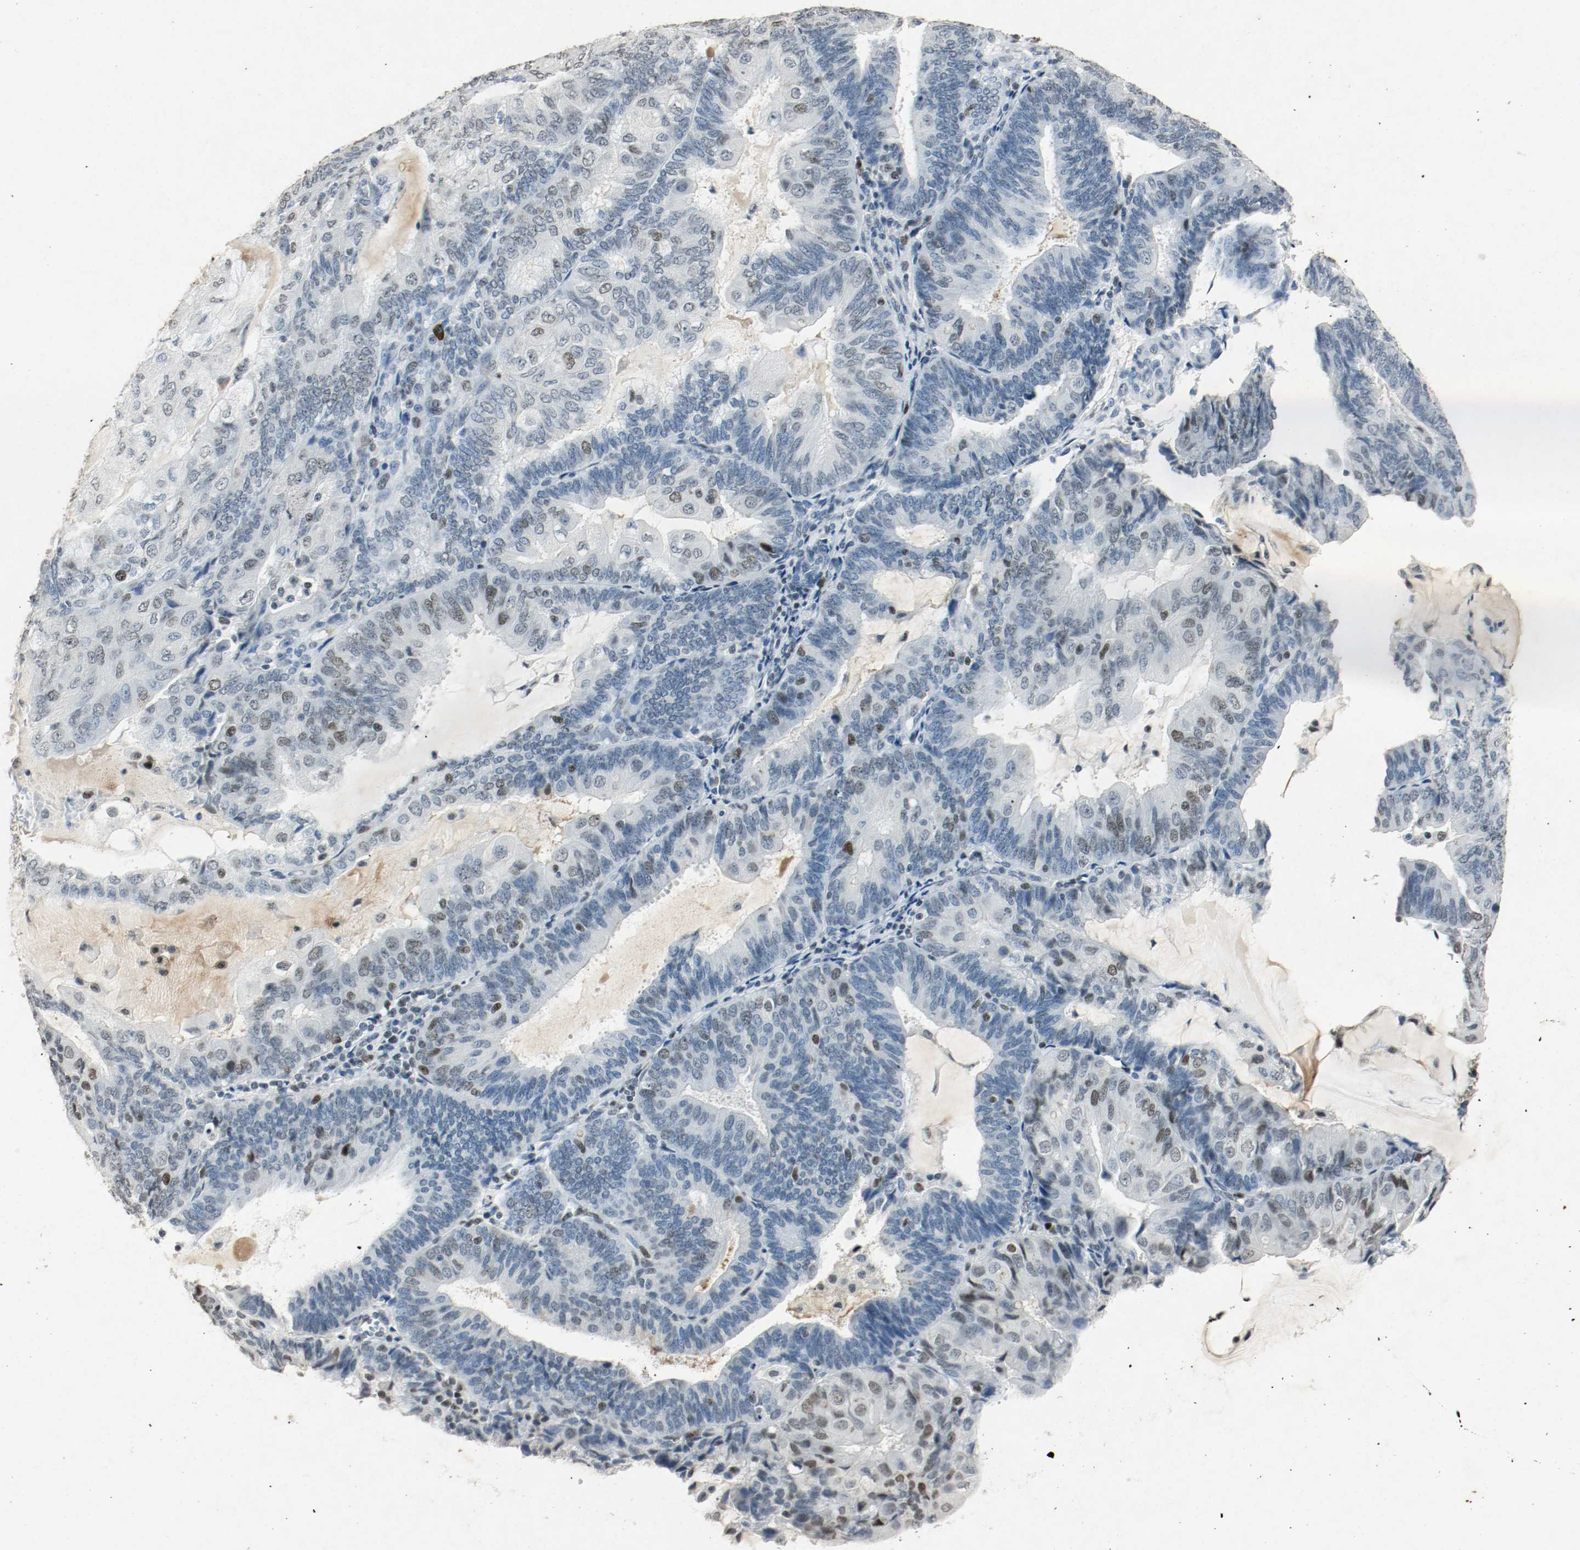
{"staining": {"intensity": "weak", "quantity": "25%-75%", "location": "nuclear"}, "tissue": "endometrial cancer", "cell_type": "Tumor cells", "image_type": "cancer", "snomed": [{"axis": "morphology", "description": "Adenocarcinoma, NOS"}, {"axis": "topography", "description": "Endometrium"}], "caption": "Brown immunohistochemical staining in human endometrial cancer demonstrates weak nuclear staining in approximately 25%-75% of tumor cells.", "gene": "DNMT1", "patient": {"sex": "female", "age": 81}}